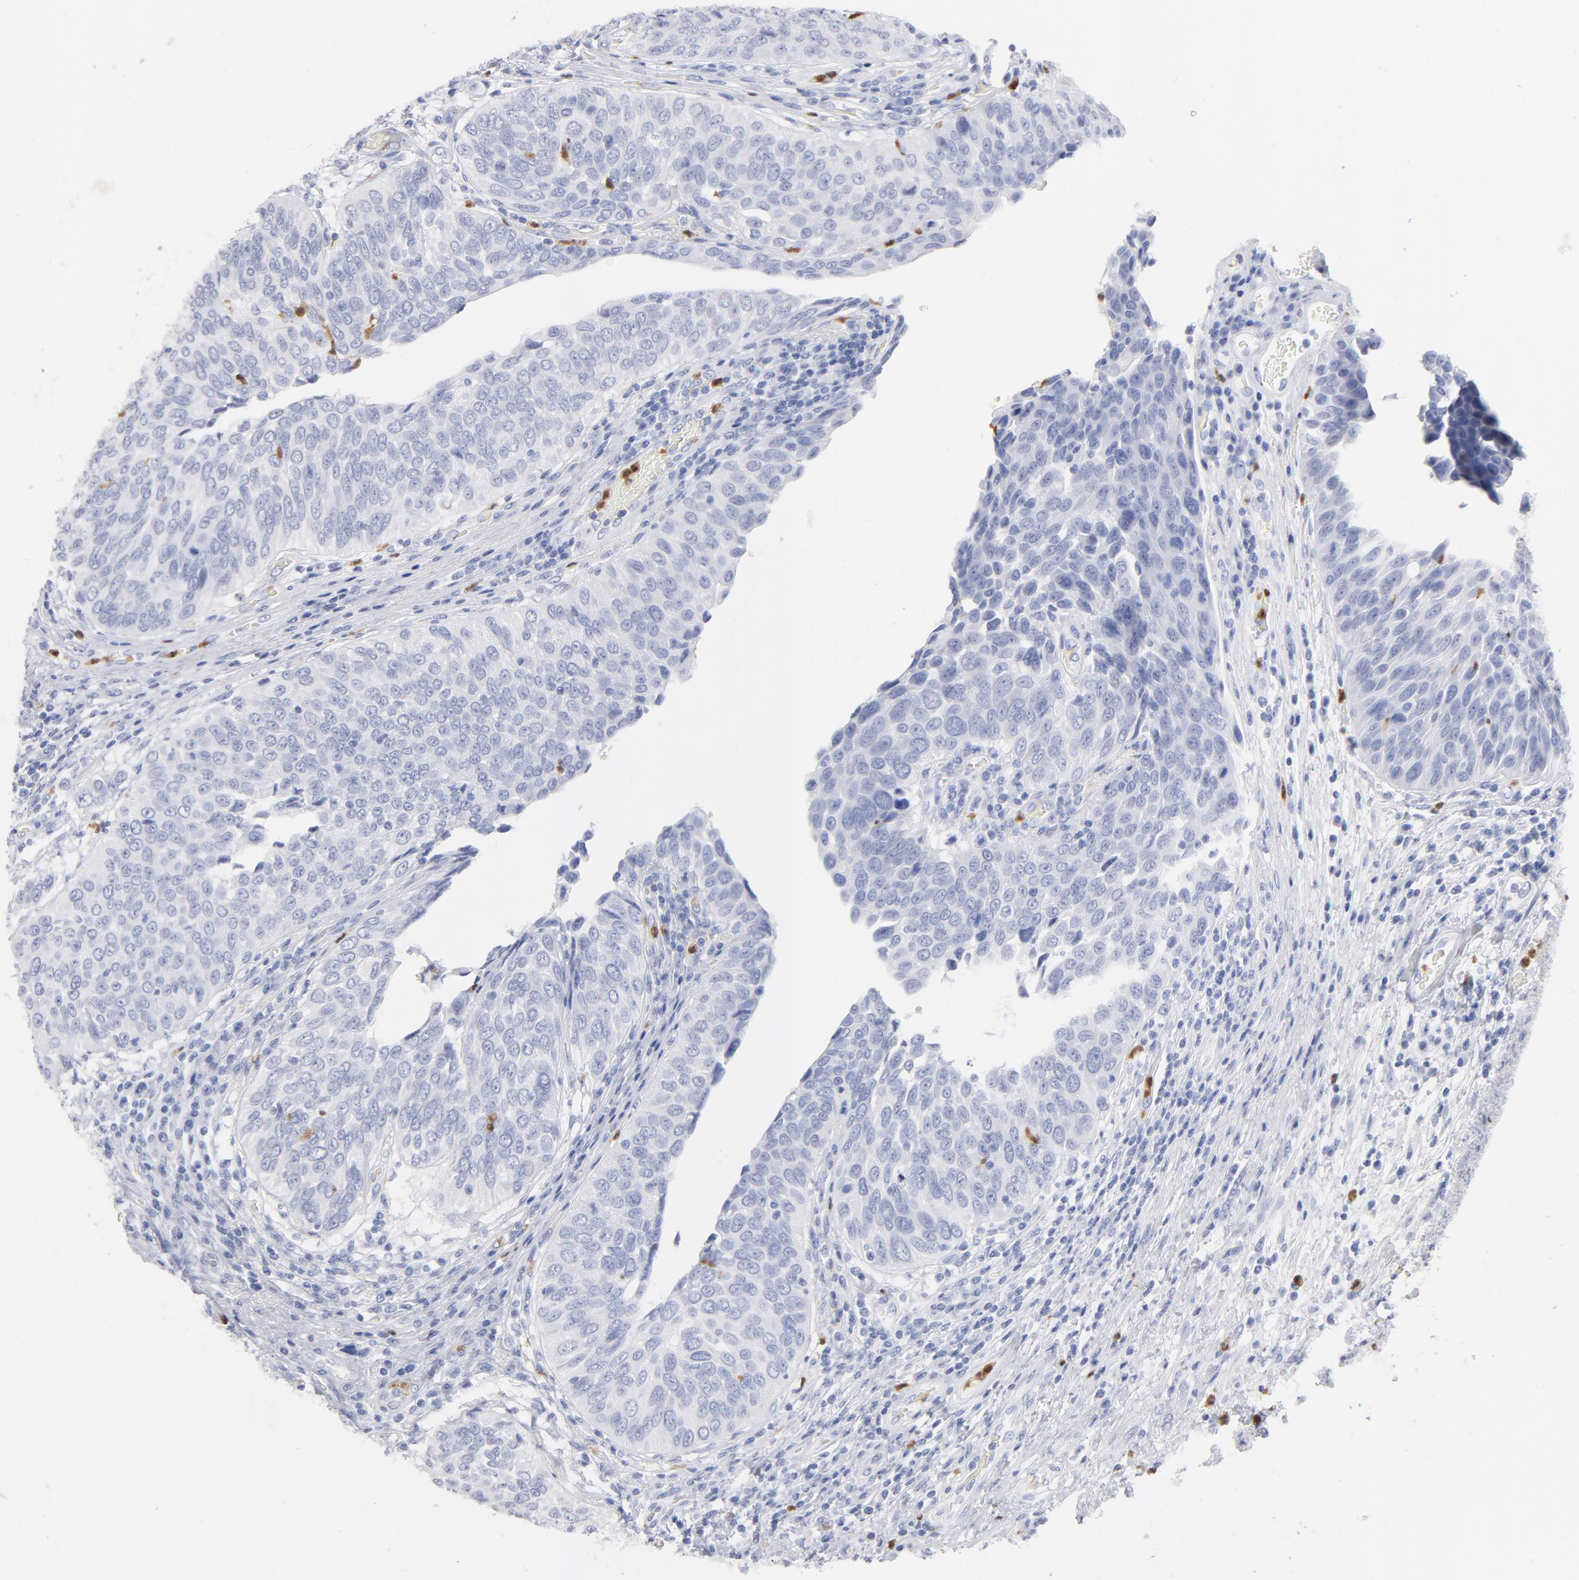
{"staining": {"intensity": "negative", "quantity": "none", "location": "none"}, "tissue": "urothelial cancer", "cell_type": "Tumor cells", "image_type": "cancer", "snomed": [{"axis": "morphology", "description": "Urothelial carcinoma, High grade"}, {"axis": "topography", "description": "Urinary bladder"}], "caption": "A photomicrograph of urothelial cancer stained for a protein reveals no brown staining in tumor cells.", "gene": "ARG1", "patient": {"sex": "male", "age": 50}}